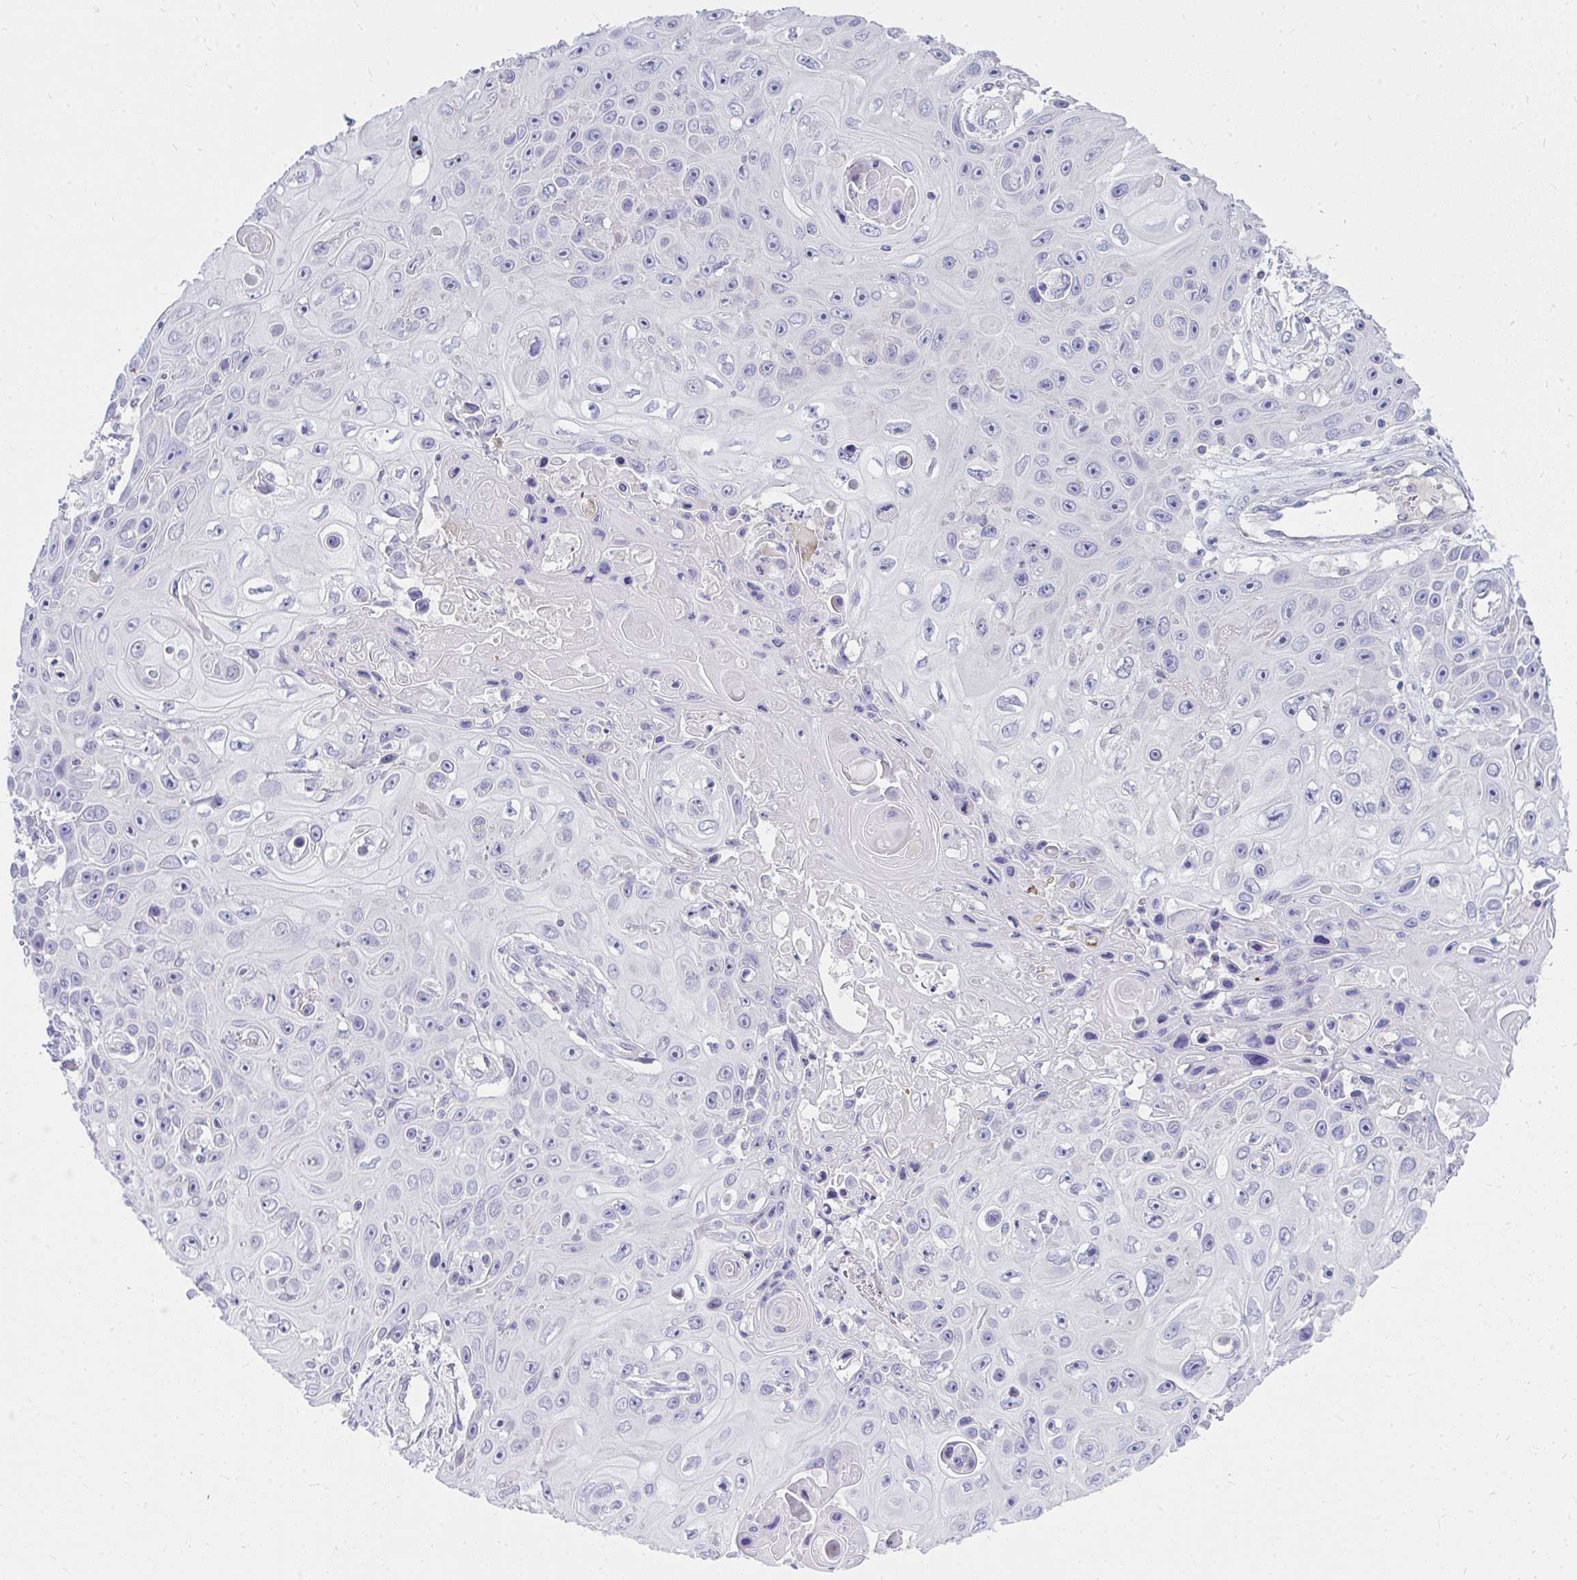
{"staining": {"intensity": "negative", "quantity": "none", "location": "none"}, "tissue": "skin cancer", "cell_type": "Tumor cells", "image_type": "cancer", "snomed": [{"axis": "morphology", "description": "Squamous cell carcinoma, NOS"}, {"axis": "topography", "description": "Skin"}], "caption": "Micrograph shows no protein staining in tumor cells of skin cancer (squamous cell carcinoma) tissue.", "gene": "LRRC36", "patient": {"sex": "male", "age": 82}}